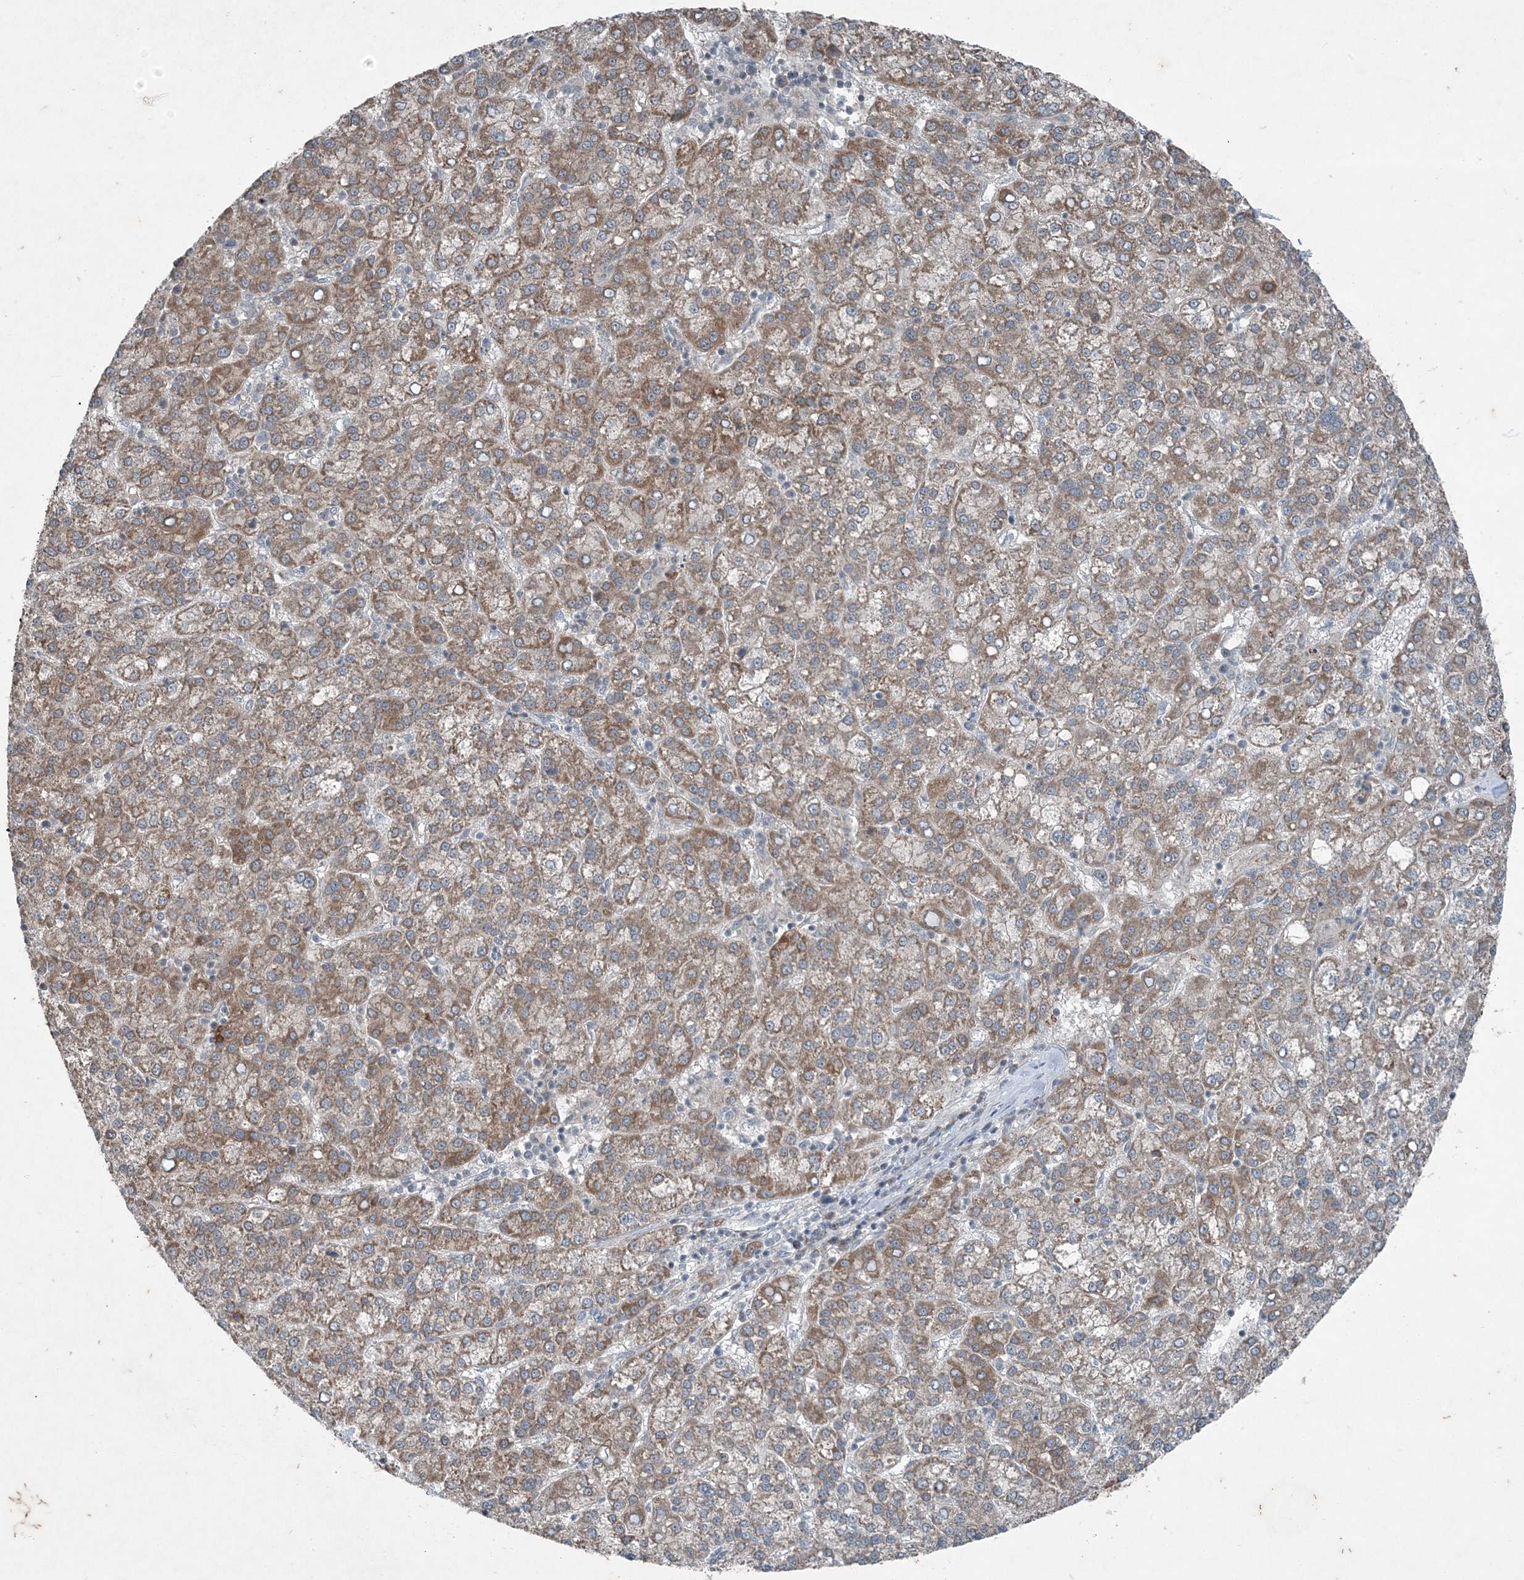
{"staining": {"intensity": "moderate", "quantity": ">75%", "location": "cytoplasmic/membranous"}, "tissue": "liver cancer", "cell_type": "Tumor cells", "image_type": "cancer", "snomed": [{"axis": "morphology", "description": "Carcinoma, Hepatocellular, NOS"}, {"axis": "topography", "description": "Liver"}], "caption": "Hepatocellular carcinoma (liver) stained for a protein (brown) shows moderate cytoplasmic/membranous positive staining in approximately >75% of tumor cells.", "gene": "PC", "patient": {"sex": "female", "age": 58}}